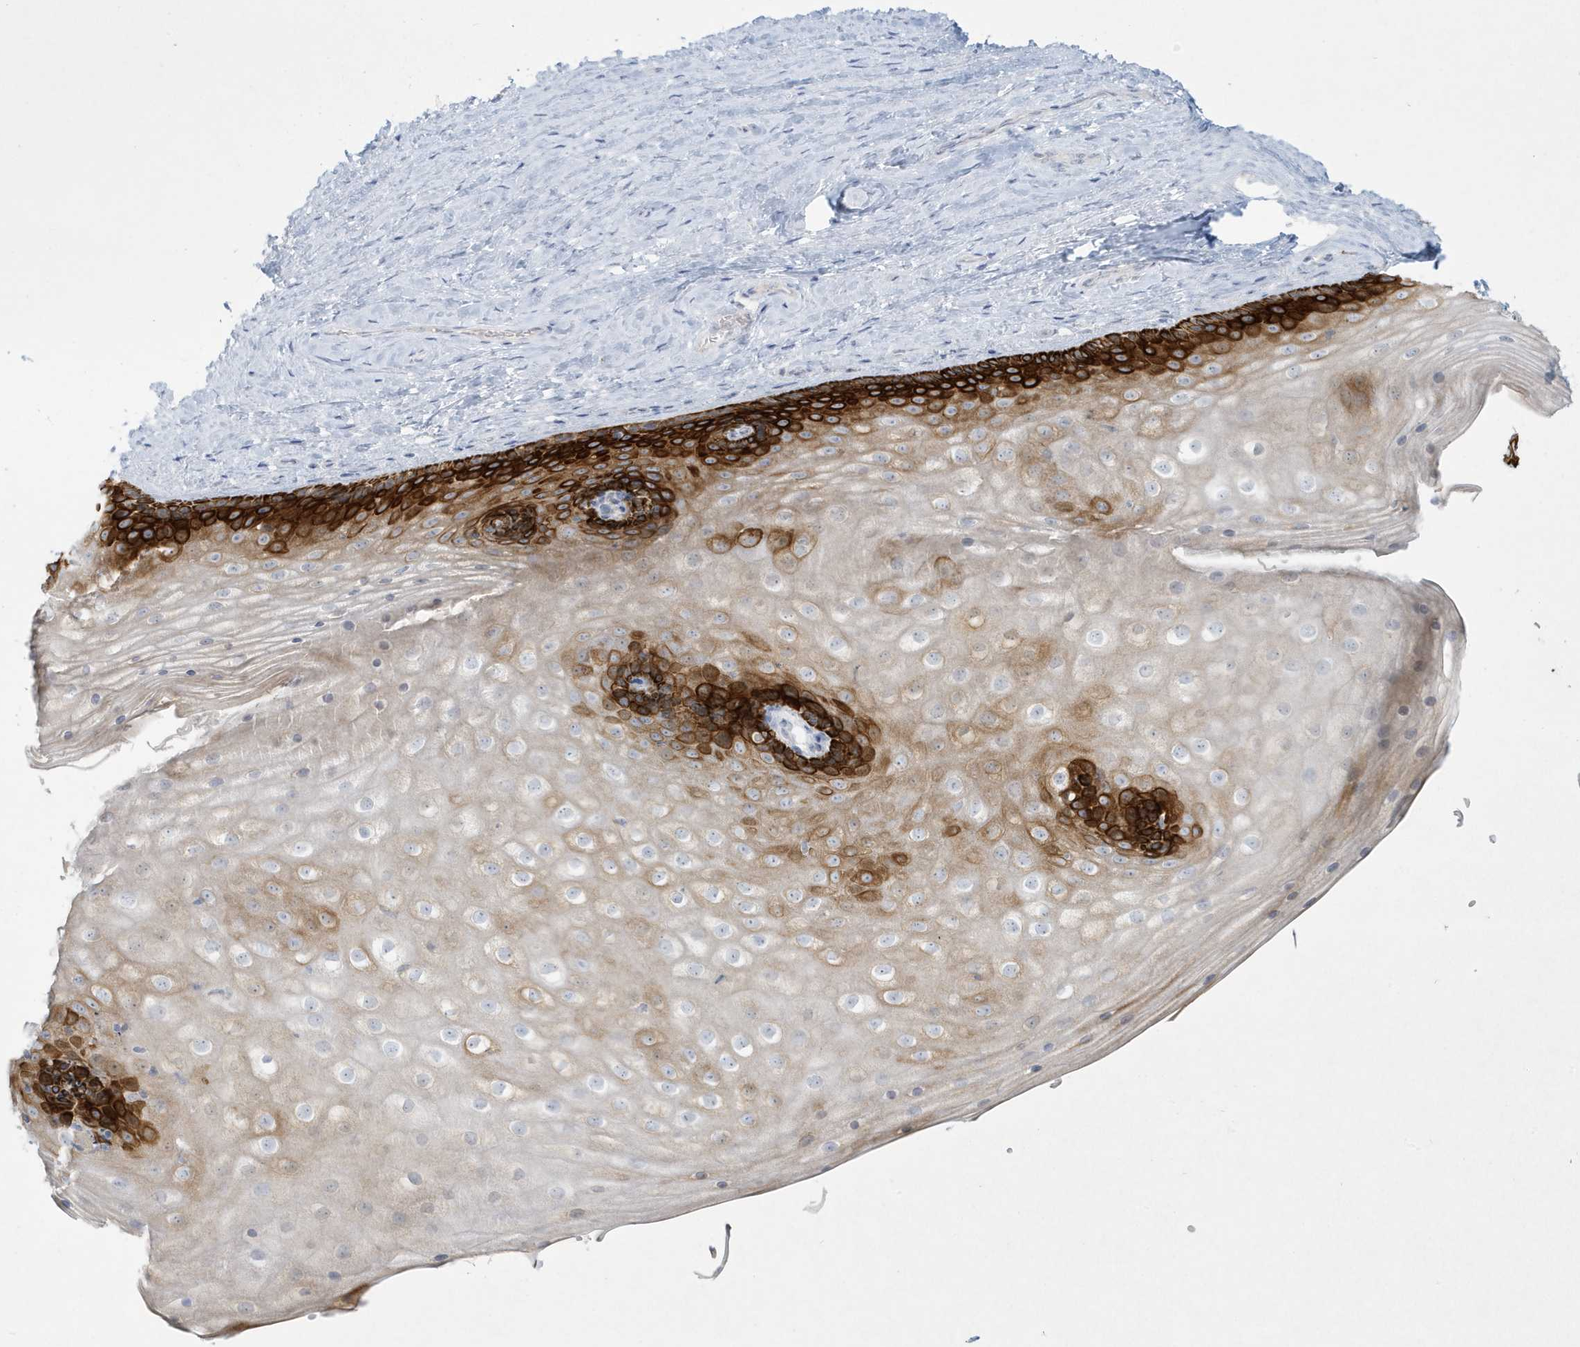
{"staining": {"intensity": "strong", "quantity": "25%-75%", "location": "cytoplasmic/membranous"}, "tissue": "vagina", "cell_type": "Squamous epithelial cells", "image_type": "normal", "snomed": [{"axis": "morphology", "description": "Normal tissue, NOS"}, {"axis": "topography", "description": "Vagina"}], "caption": "A micrograph of vagina stained for a protein displays strong cytoplasmic/membranous brown staining in squamous epithelial cells. (DAB = brown stain, brightfield microscopy at high magnification).", "gene": "CCDC24", "patient": {"sex": "female", "age": 46}}